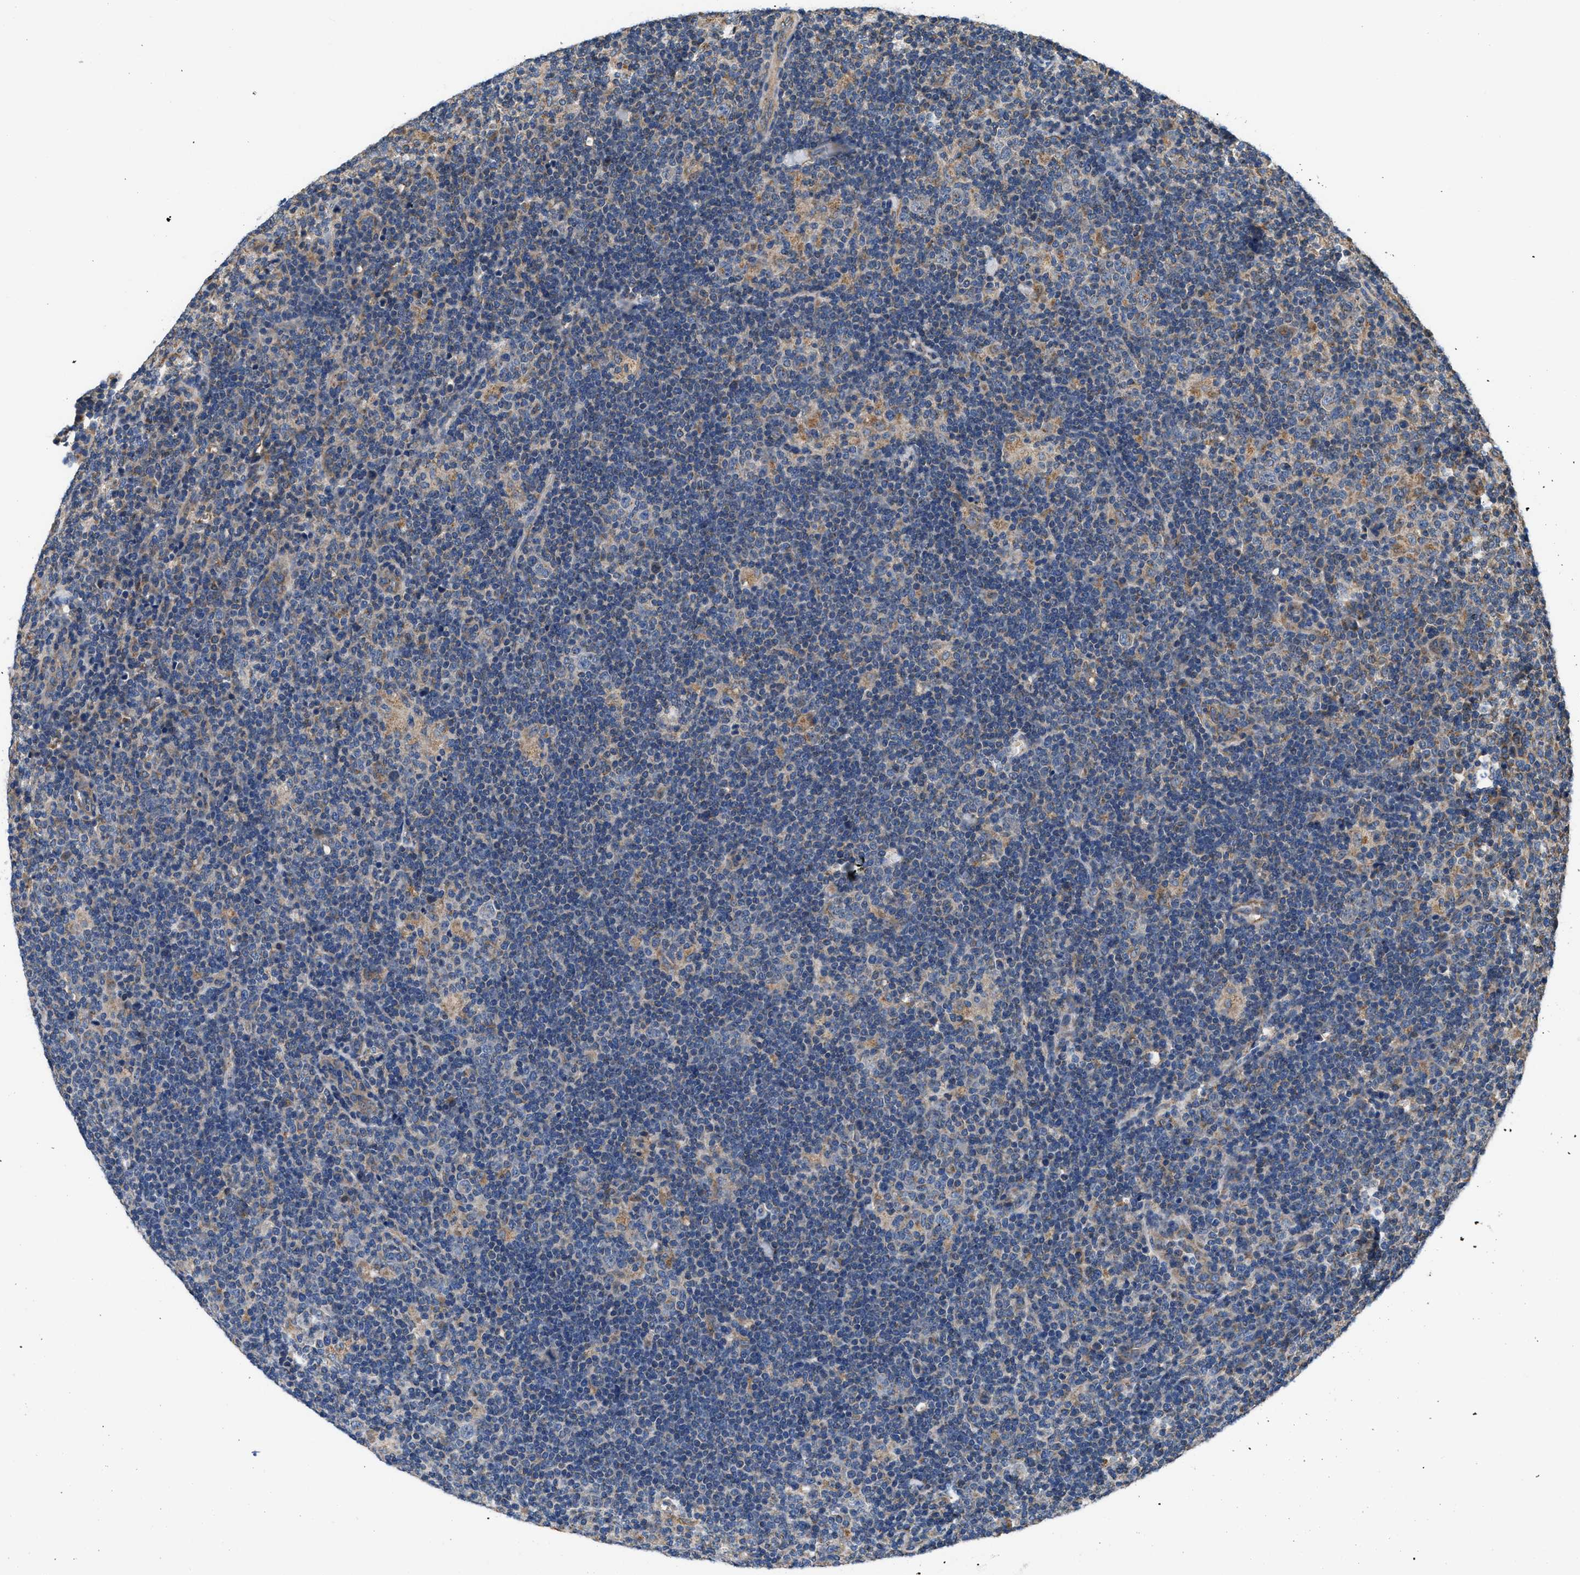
{"staining": {"intensity": "moderate", "quantity": ">75%", "location": "cytoplasmic/membranous"}, "tissue": "lymphoma", "cell_type": "Tumor cells", "image_type": "cancer", "snomed": [{"axis": "morphology", "description": "Hodgkin's disease, NOS"}, {"axis": "topography", "description": "Lymph node"}], "caption": "Protein expression analysis of human Hodgkin's disease reveals moderate cytoplasmic/membranous staining in approximately >75% of tumor cells. (DAB = brown stain, brightfield microscopy at high magnification).", "gene": "CEP128", "patient": {"sex": "female", "age": 57}}